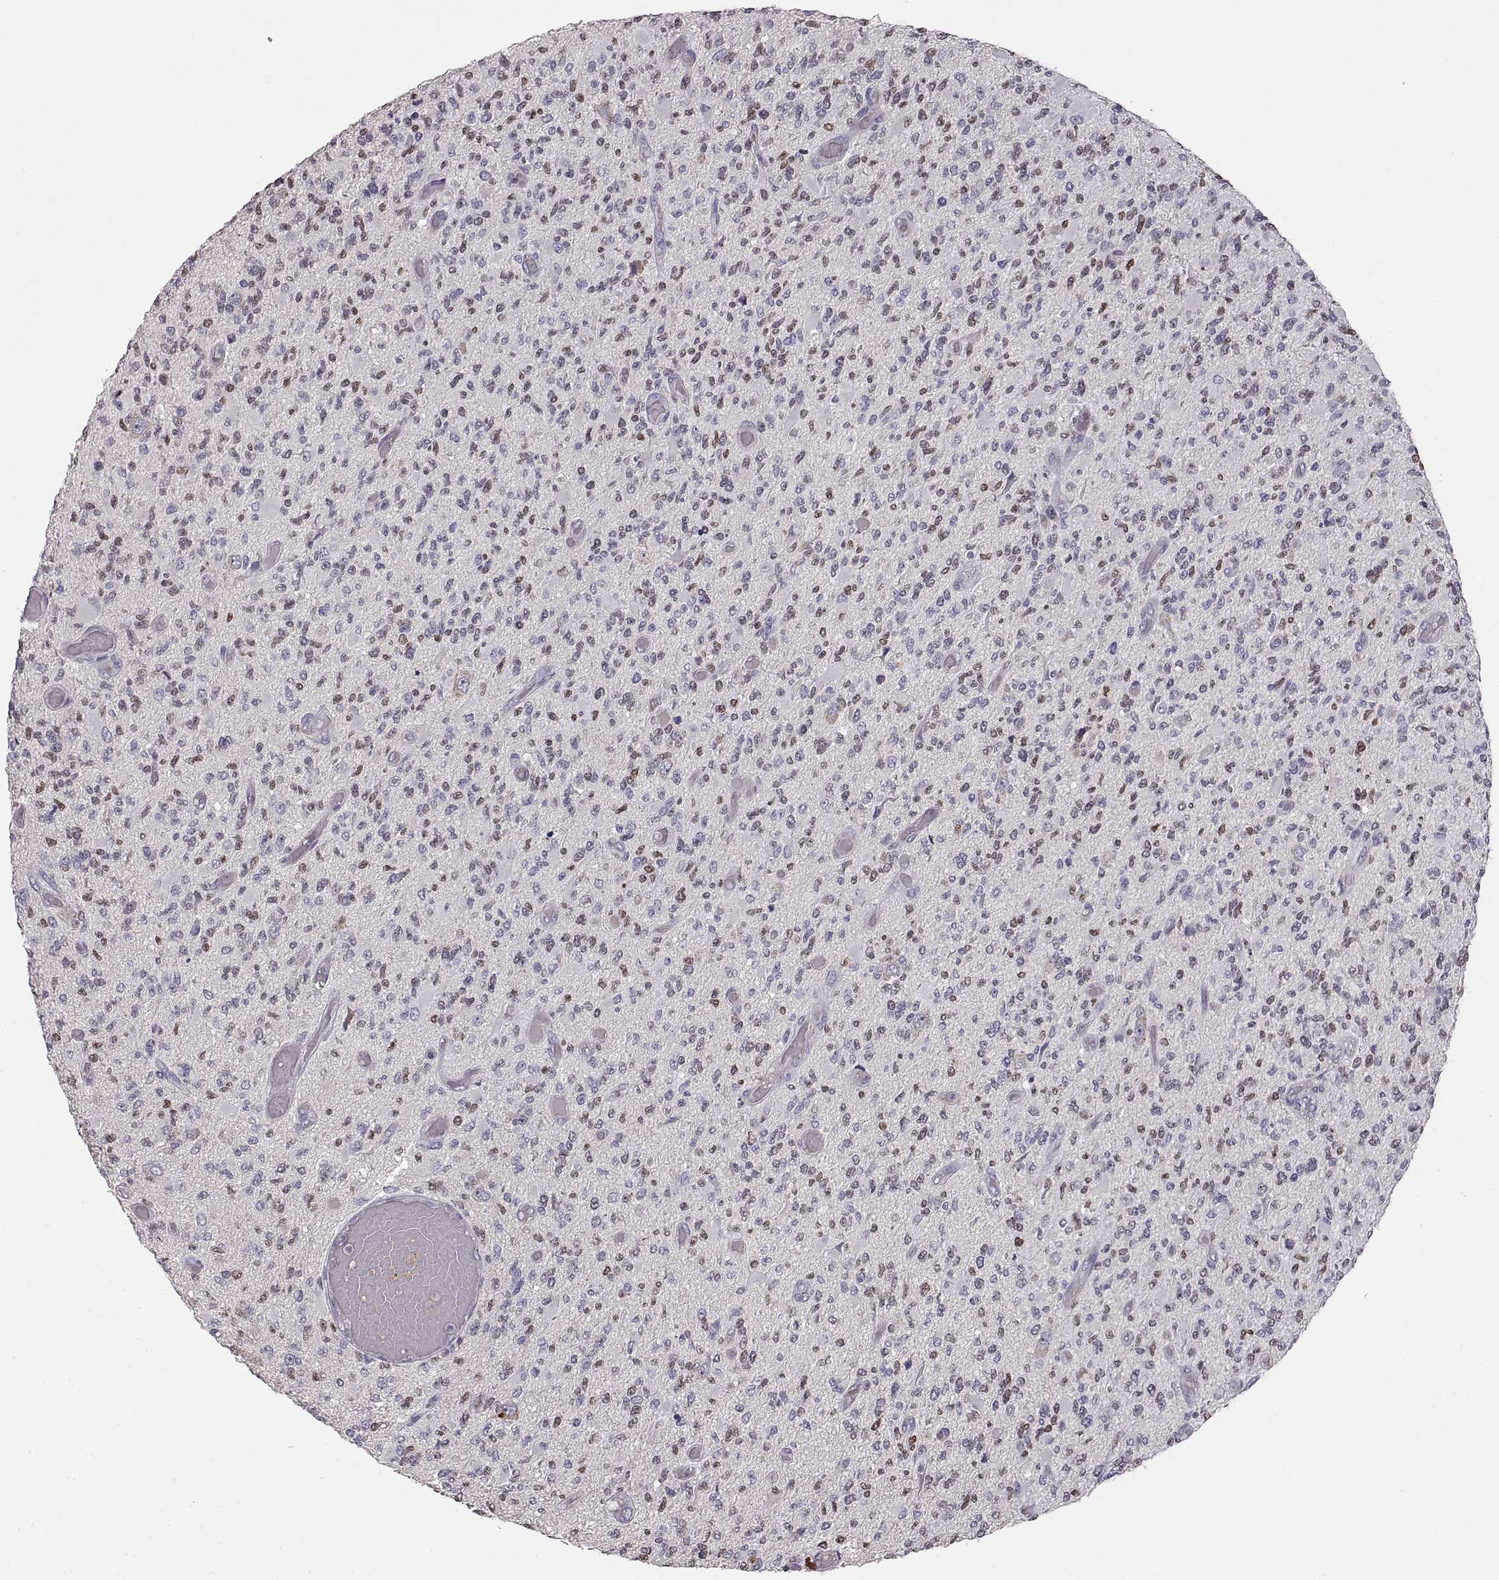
{"staining": {"intensity": "negative", "quantity": "none", "location": "none"}, "tissue": "glioma", "cell_type": "Tumor cells", "image_type": "cancer", "snomed": [{"axis": "morphology", "description": "Glioma, malignant, High grade"}, {"axis": "topography", "description": "Brain"}], "caption": "High power microscopy histopathology image of an immunohistochemistry image of high-grade glioma (malignant), revealing no significant staining in tumor cells.", "gene": "ADAM11", "patient": {"sex": "female", "age": 63}}